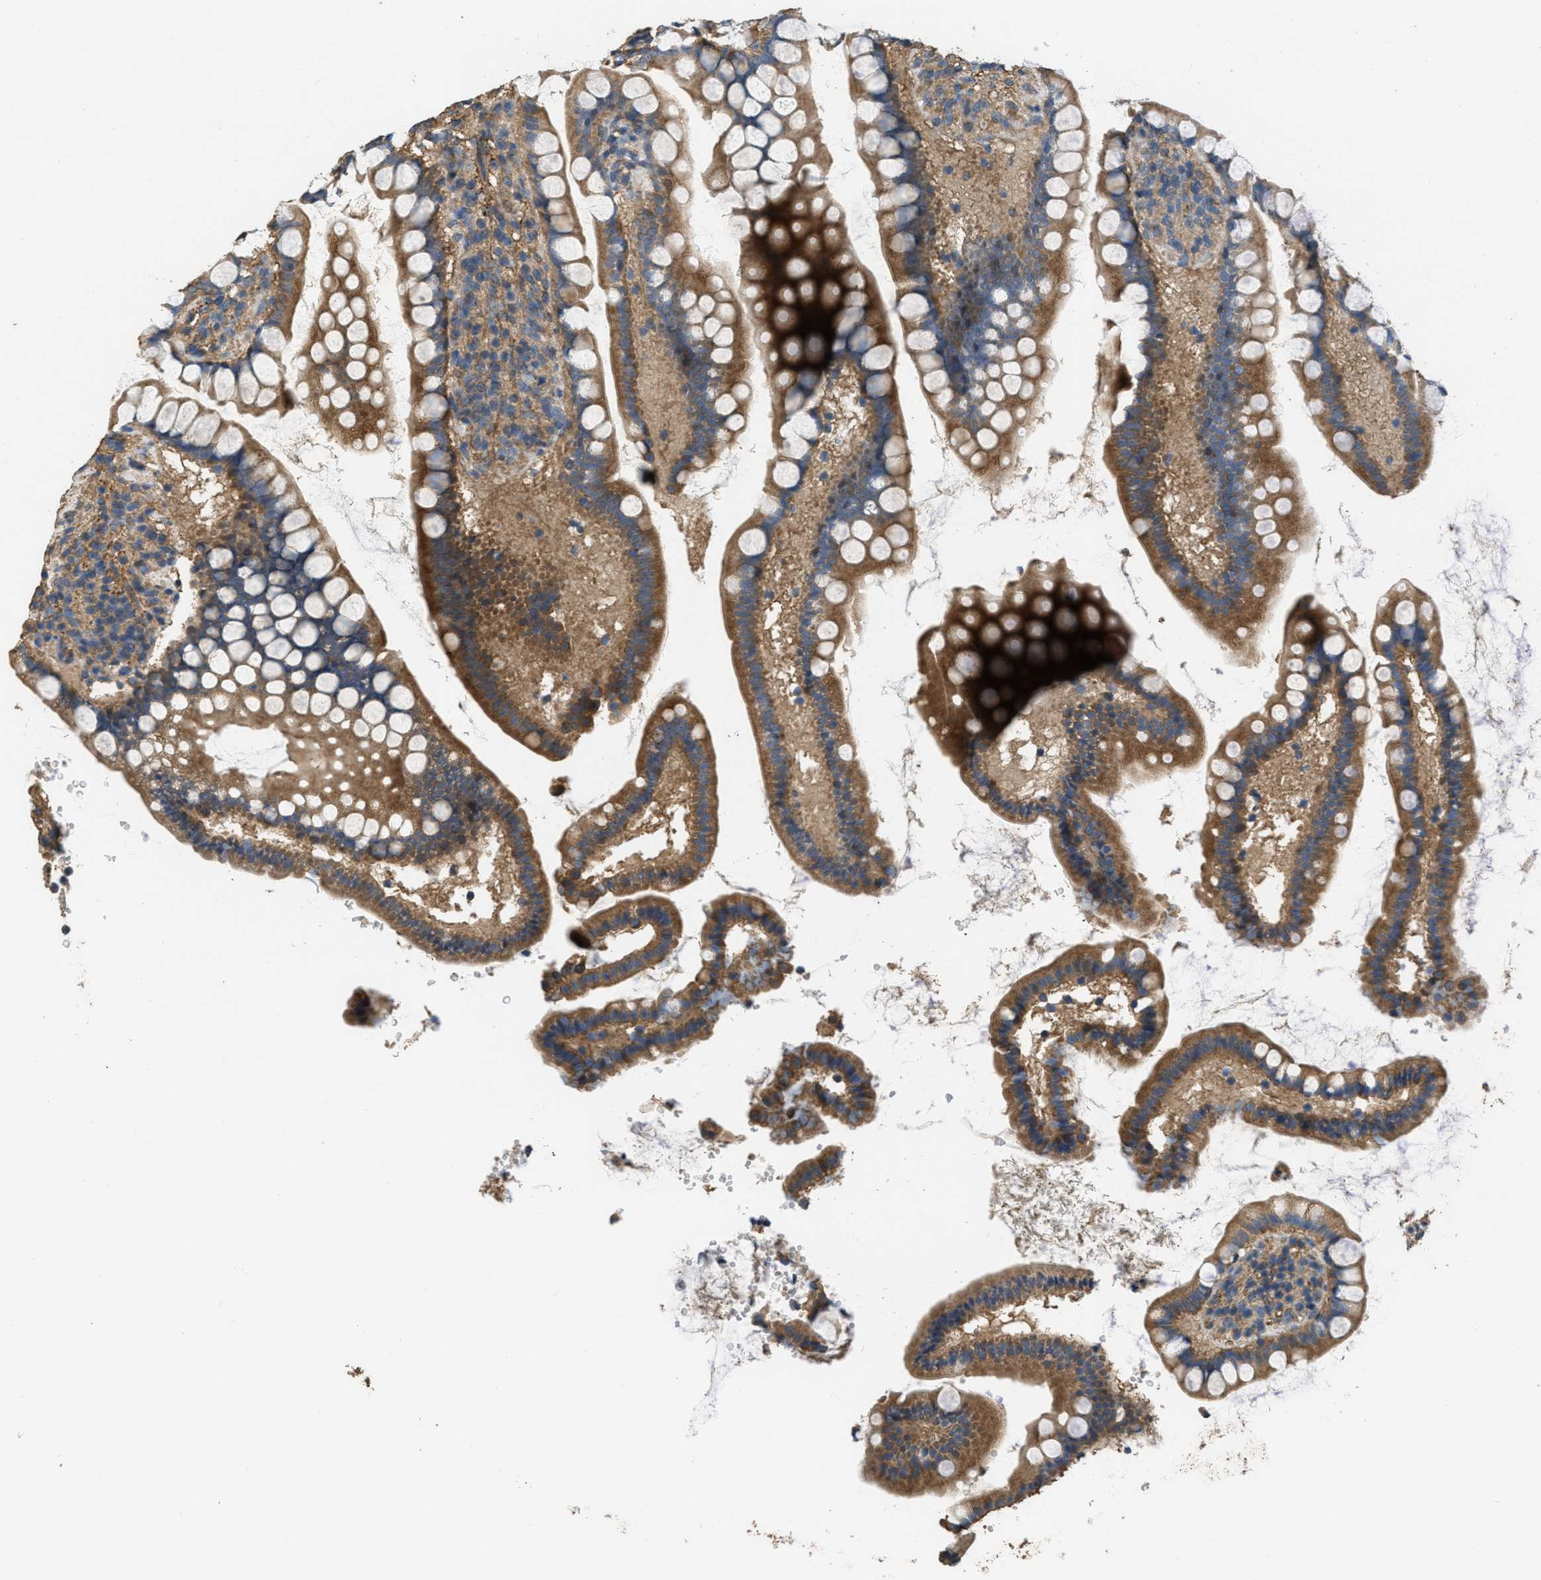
{"staining": {"intensity": "moderate", "quantity": ">75%", "location": "cytoplasmic/membranous"}, "tissue": "small intestine", "cell_type": "Glandular cells", "image_type": "normal", "snomed": [{"axis": "morphology", "description": "Normal tissue, NOS"}, {"axis": "topography", "description": "Small intestine"}], "caption": "Normal small intestine exhibits moderate cytoplasmic/membranous staining in about >75% of glandular cells, visualized by immunohistochemistry. (brown staining indicates protein expression, while blue staining denotes nuclei).", "gene": "THBS2", "patient": {"sex": "female", "age": 84}}